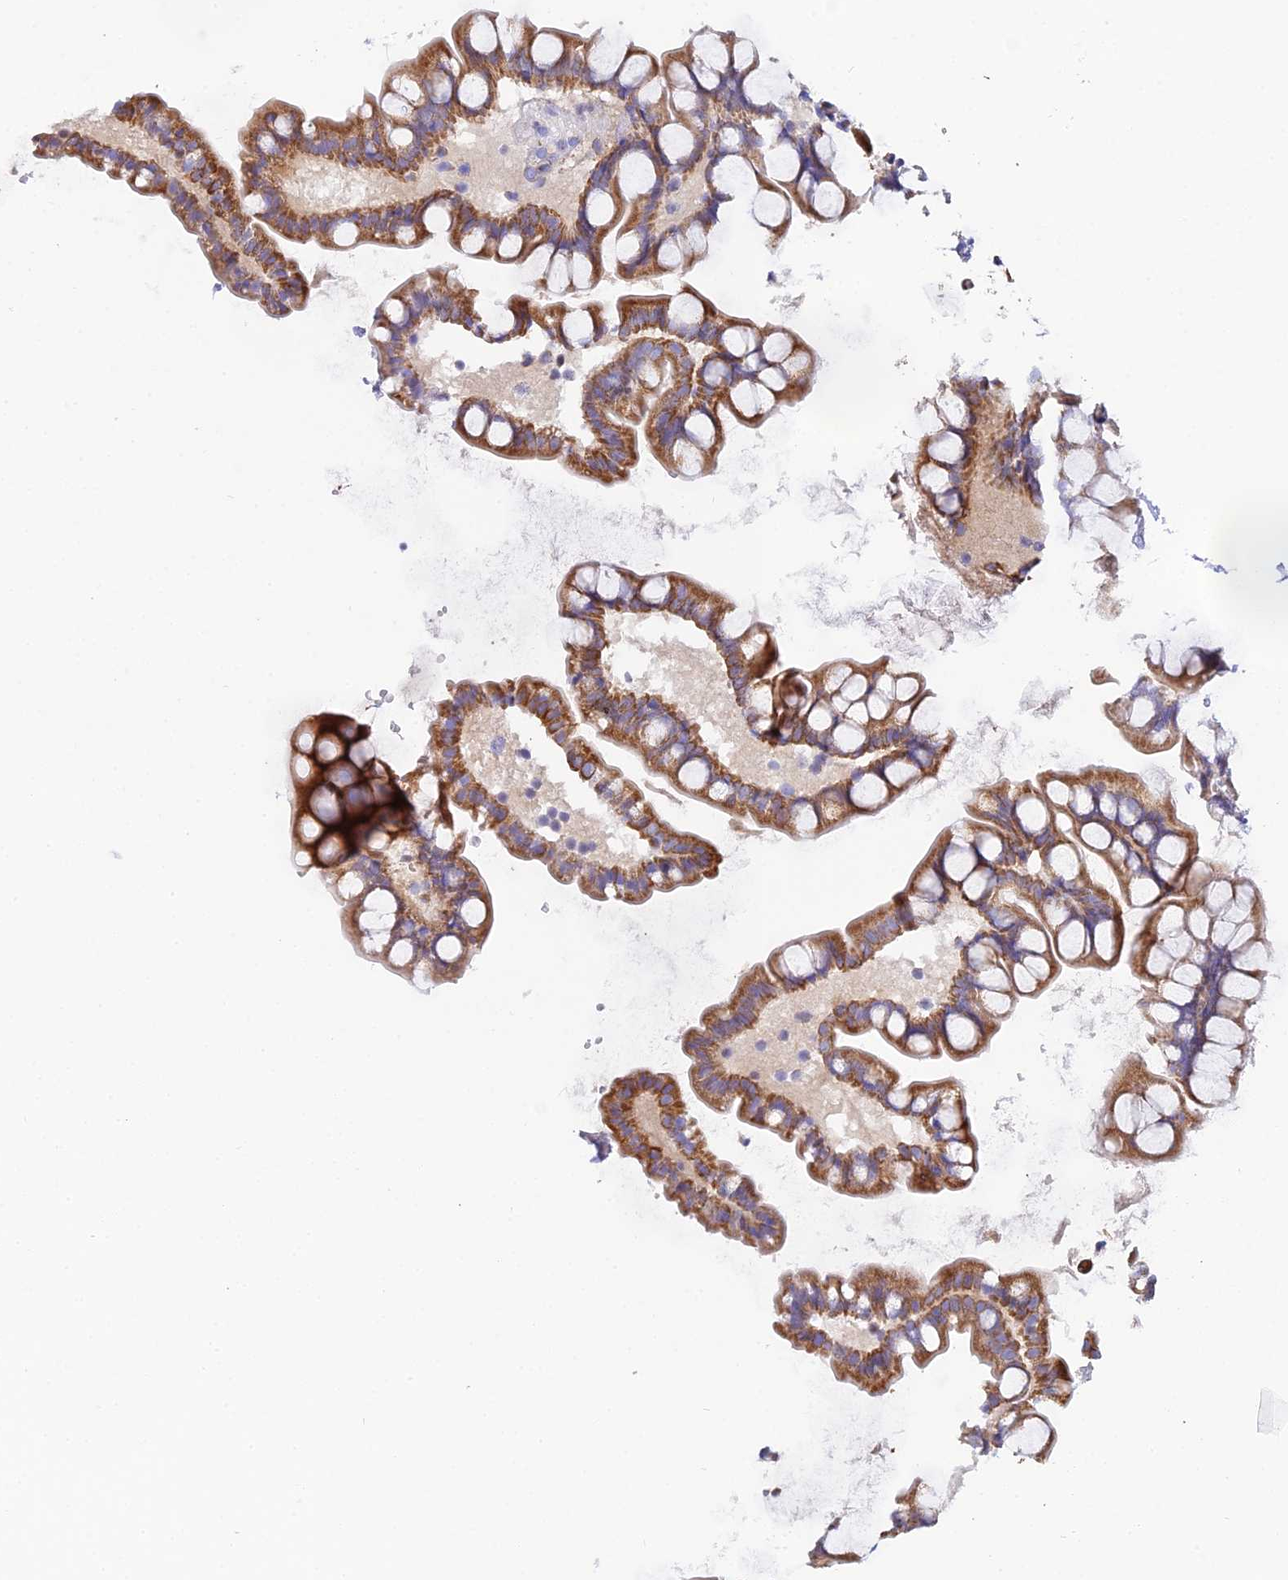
{"staining": {"intensity": "moderate", "quantity": ">75%", "location": "cytoplasmic/membranous"}, "tissue": "small intestine", "cell_type": "Glandular cells", "image_type": "normal", "snomed": [{"axis": "morphology", "description": "Normal tissue, NOS"}, {"axis": "topography", "description": "Small intestine"}], "caption": "Small intestine stained with a protein marker exhibits moderate staining in glandular cells.", "gene": "ACOT1", "patient": {"sex": "male", "age": 70}}